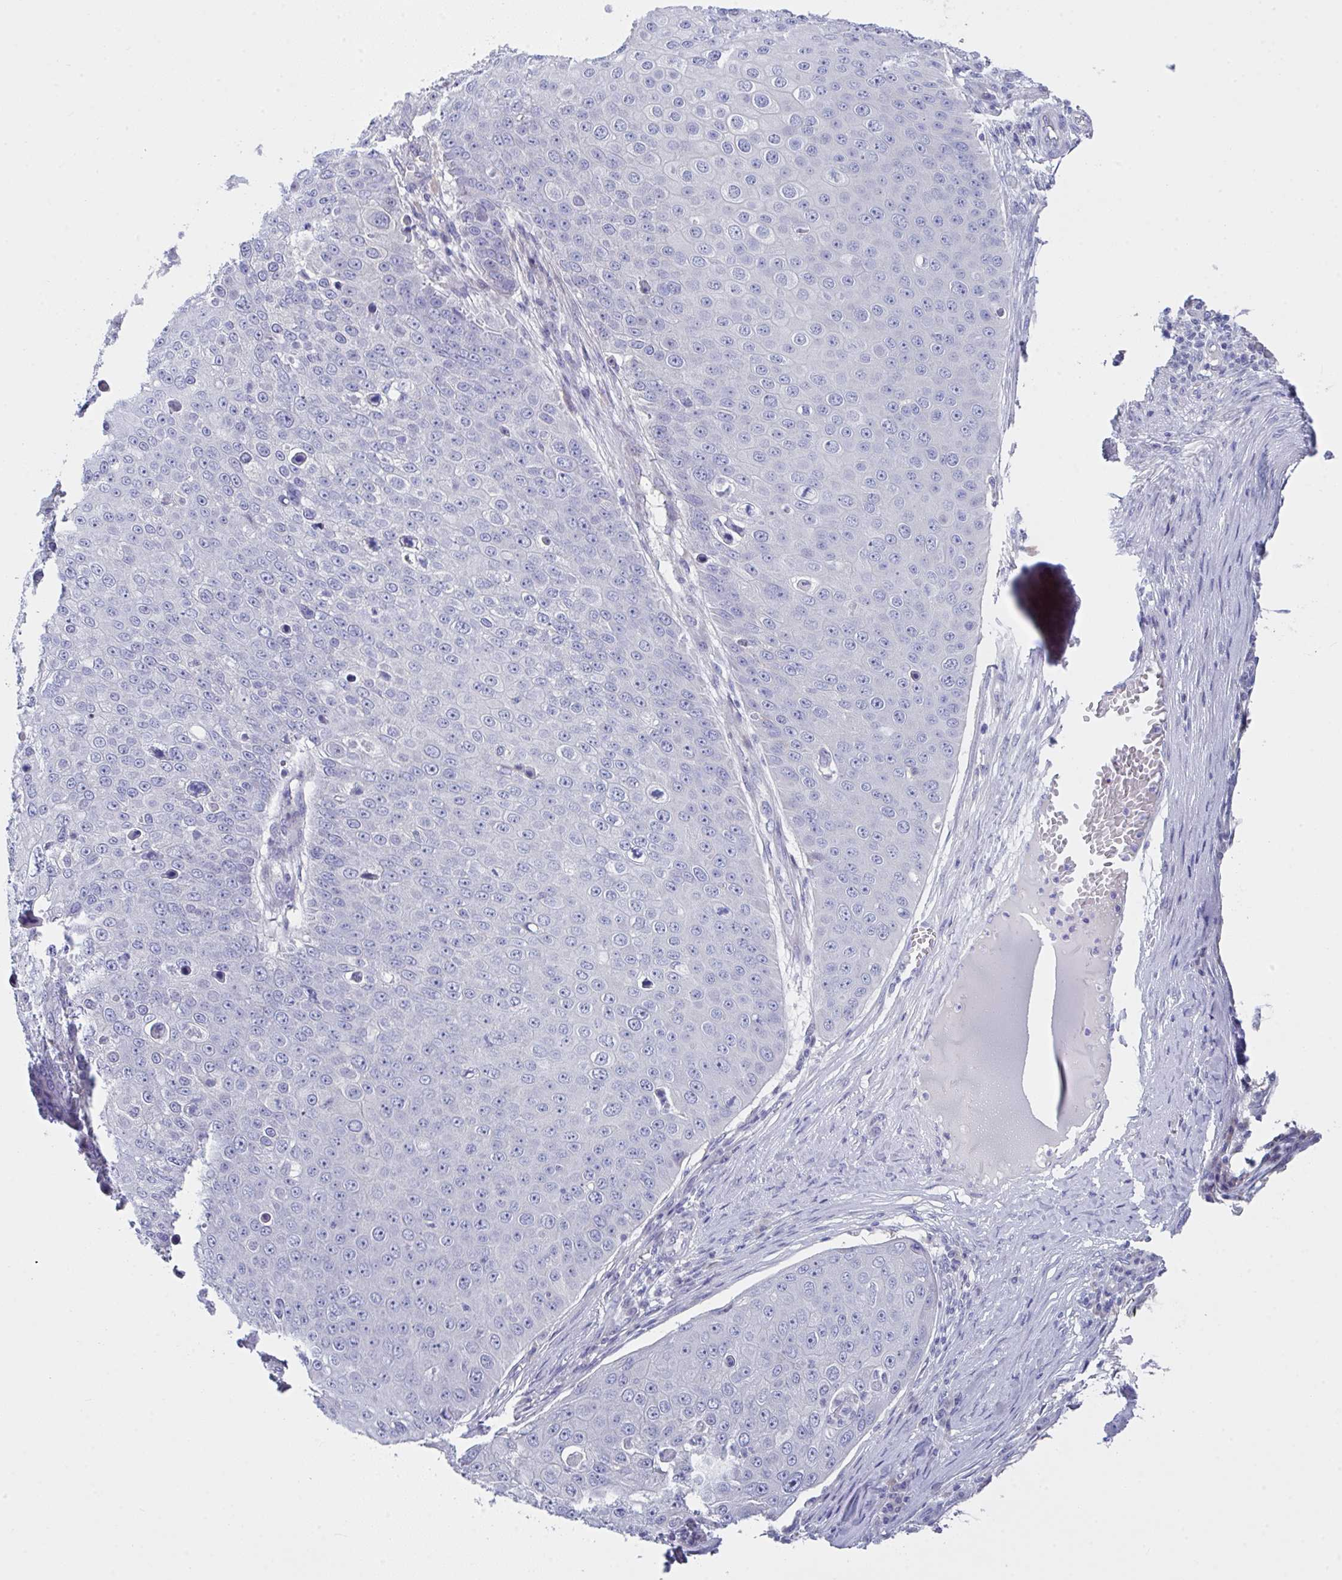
{"staining": {"intensity": "negative", "quantity": "none", "location": "none"}, "tissue": "skin cancer", "cell_type": "Tumor cells", "image_type": "cancer", "snomed": [{"axis": "morphology", "description": "Squamous cell carcinoma, NOS"}, {"axis": "topography", "description": "Skin"}], "caption": "This is an IHC image of skin cancer. There is no positivity in tumor cells.", "gene": "FBXO47", "patient": {"sex": "male", "age": 71}}